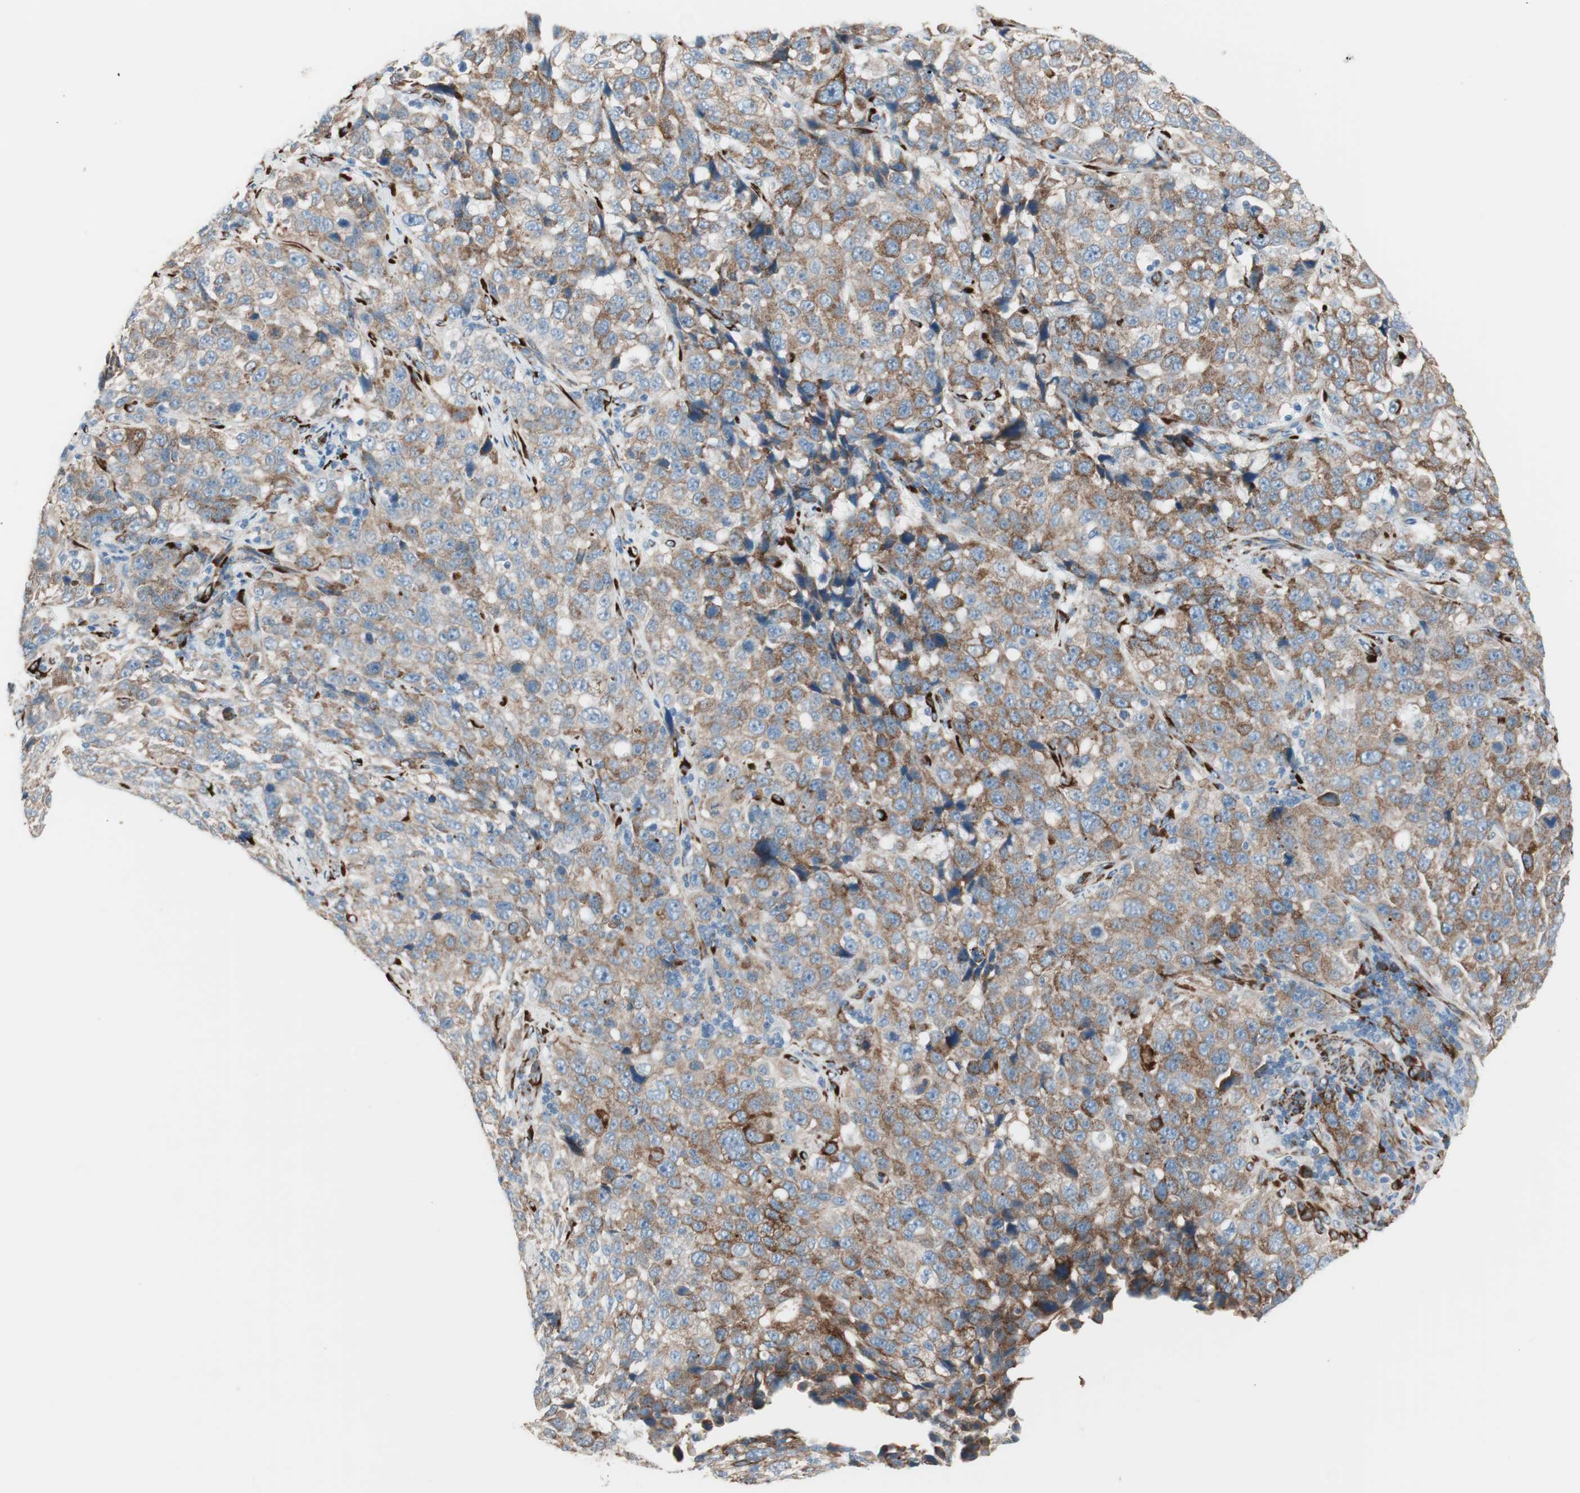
{"staining": {"intensity": "moderate", "quantity": ">75%", "location": "cytoplasmic/membranous"}, "tissue": "stomach cancer", "cell_type": "Tumor cells", "image_type": "cancer", "snomed": [{"axis": "morphology", "description": "Normal tissue, NOS"}, {"axis": "morphology", "description": "Adenocarcinoma, NOS"}, {"axis": "topography", "description": "Stomach"}], "caption": "This is an image of immunohistochemistry staining of adenocarcinoma (stomach), which shows moderate positivity in the cytoplasmic/membranous of tumor cells.", "gene": "P4HTM", "patient": {"sex": "male", "age": 48}}